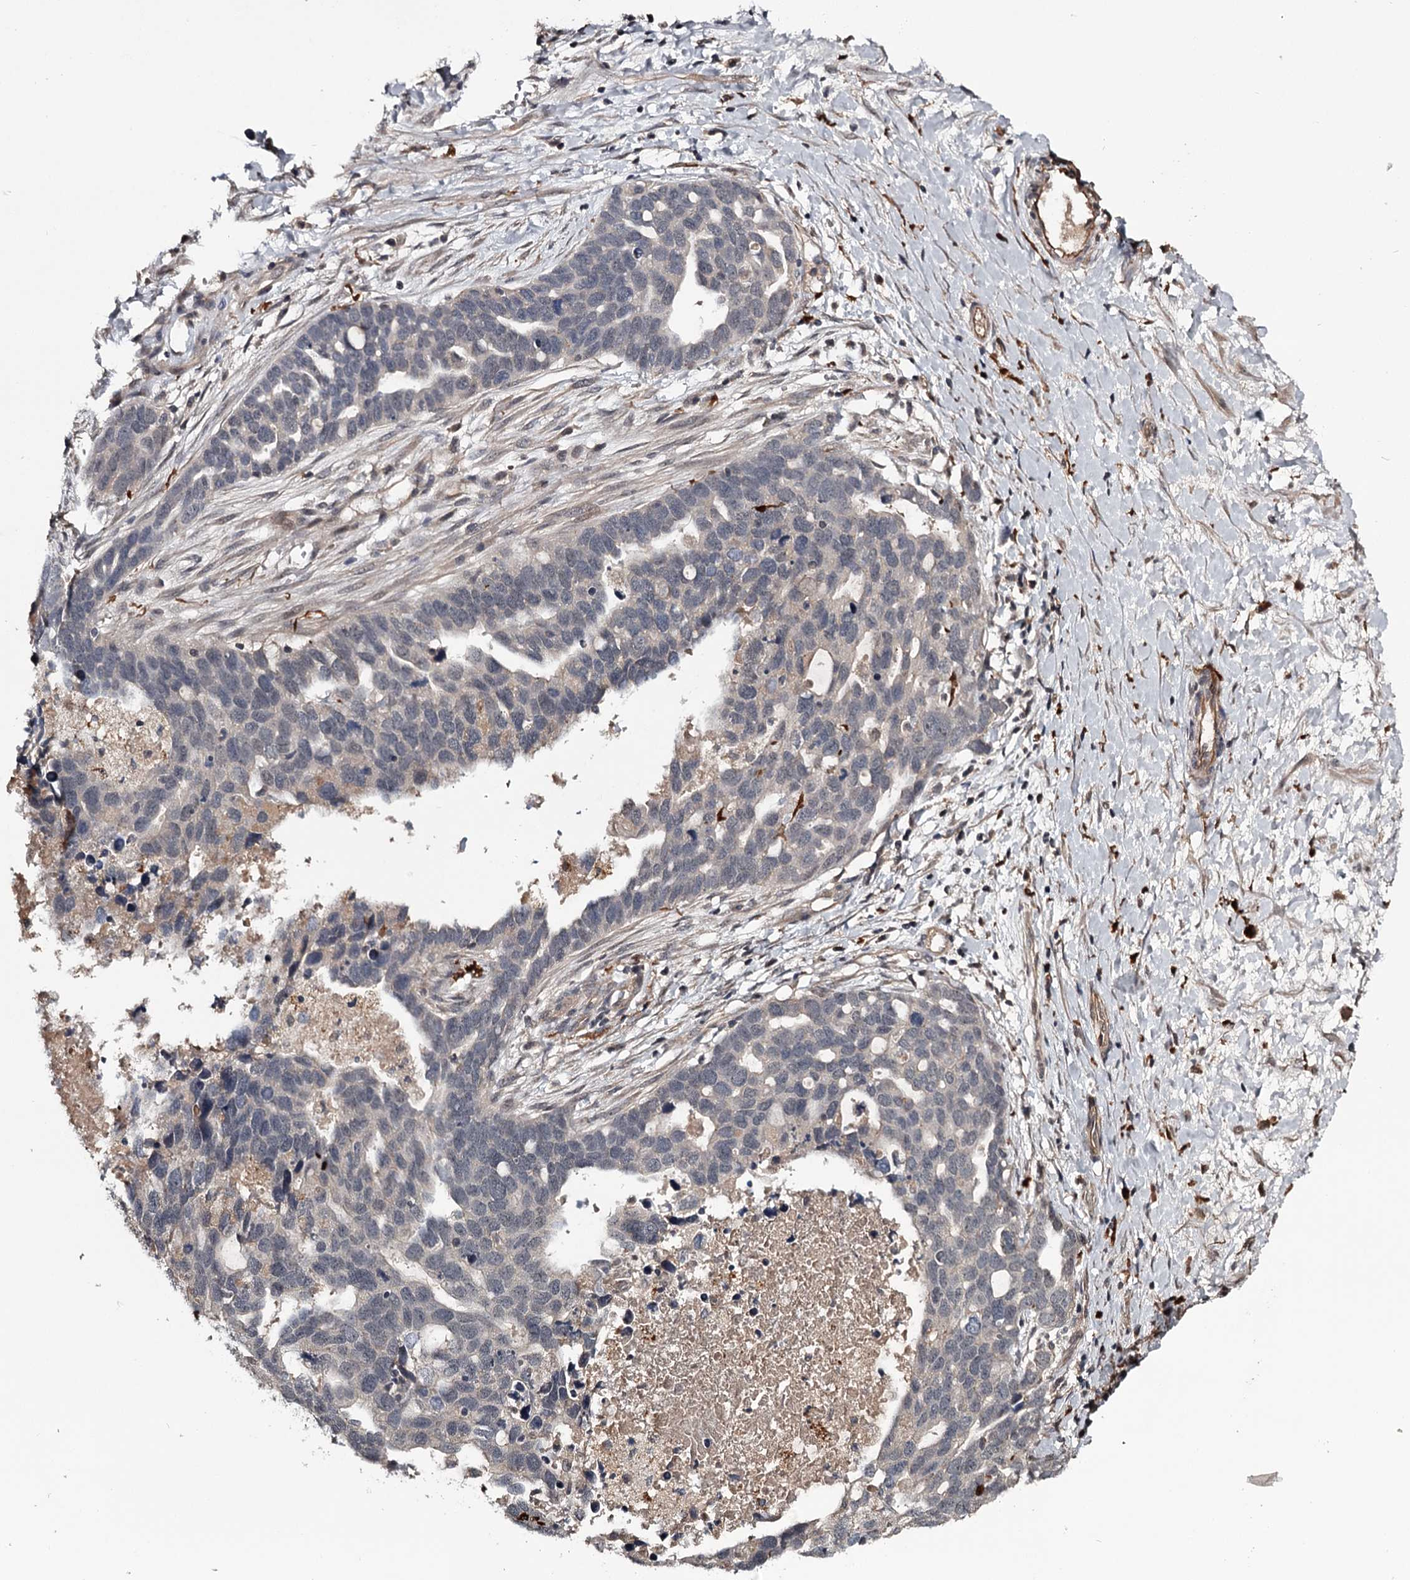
{"staining": {"intensity": "negative", "quantity": "none", "location": "none"}, "tissue": "ovarian cancer", "cell_type": "Tumor cells", "image_type": "cancer", "snomed": [{"axis": "morphology", "description": "Cystadenocarcinoma, serous, NOS"}, {"axis": "topography", "description": "Ovary"}], "caption": "Ovarian cancer (serous cystadenocarcinoma) stained for a protein using immunohistochemistry (IHC) displays no positivity tumor cells.", "gene": "CWF19L2", "patient": {"sex": "female", "age": 54}}